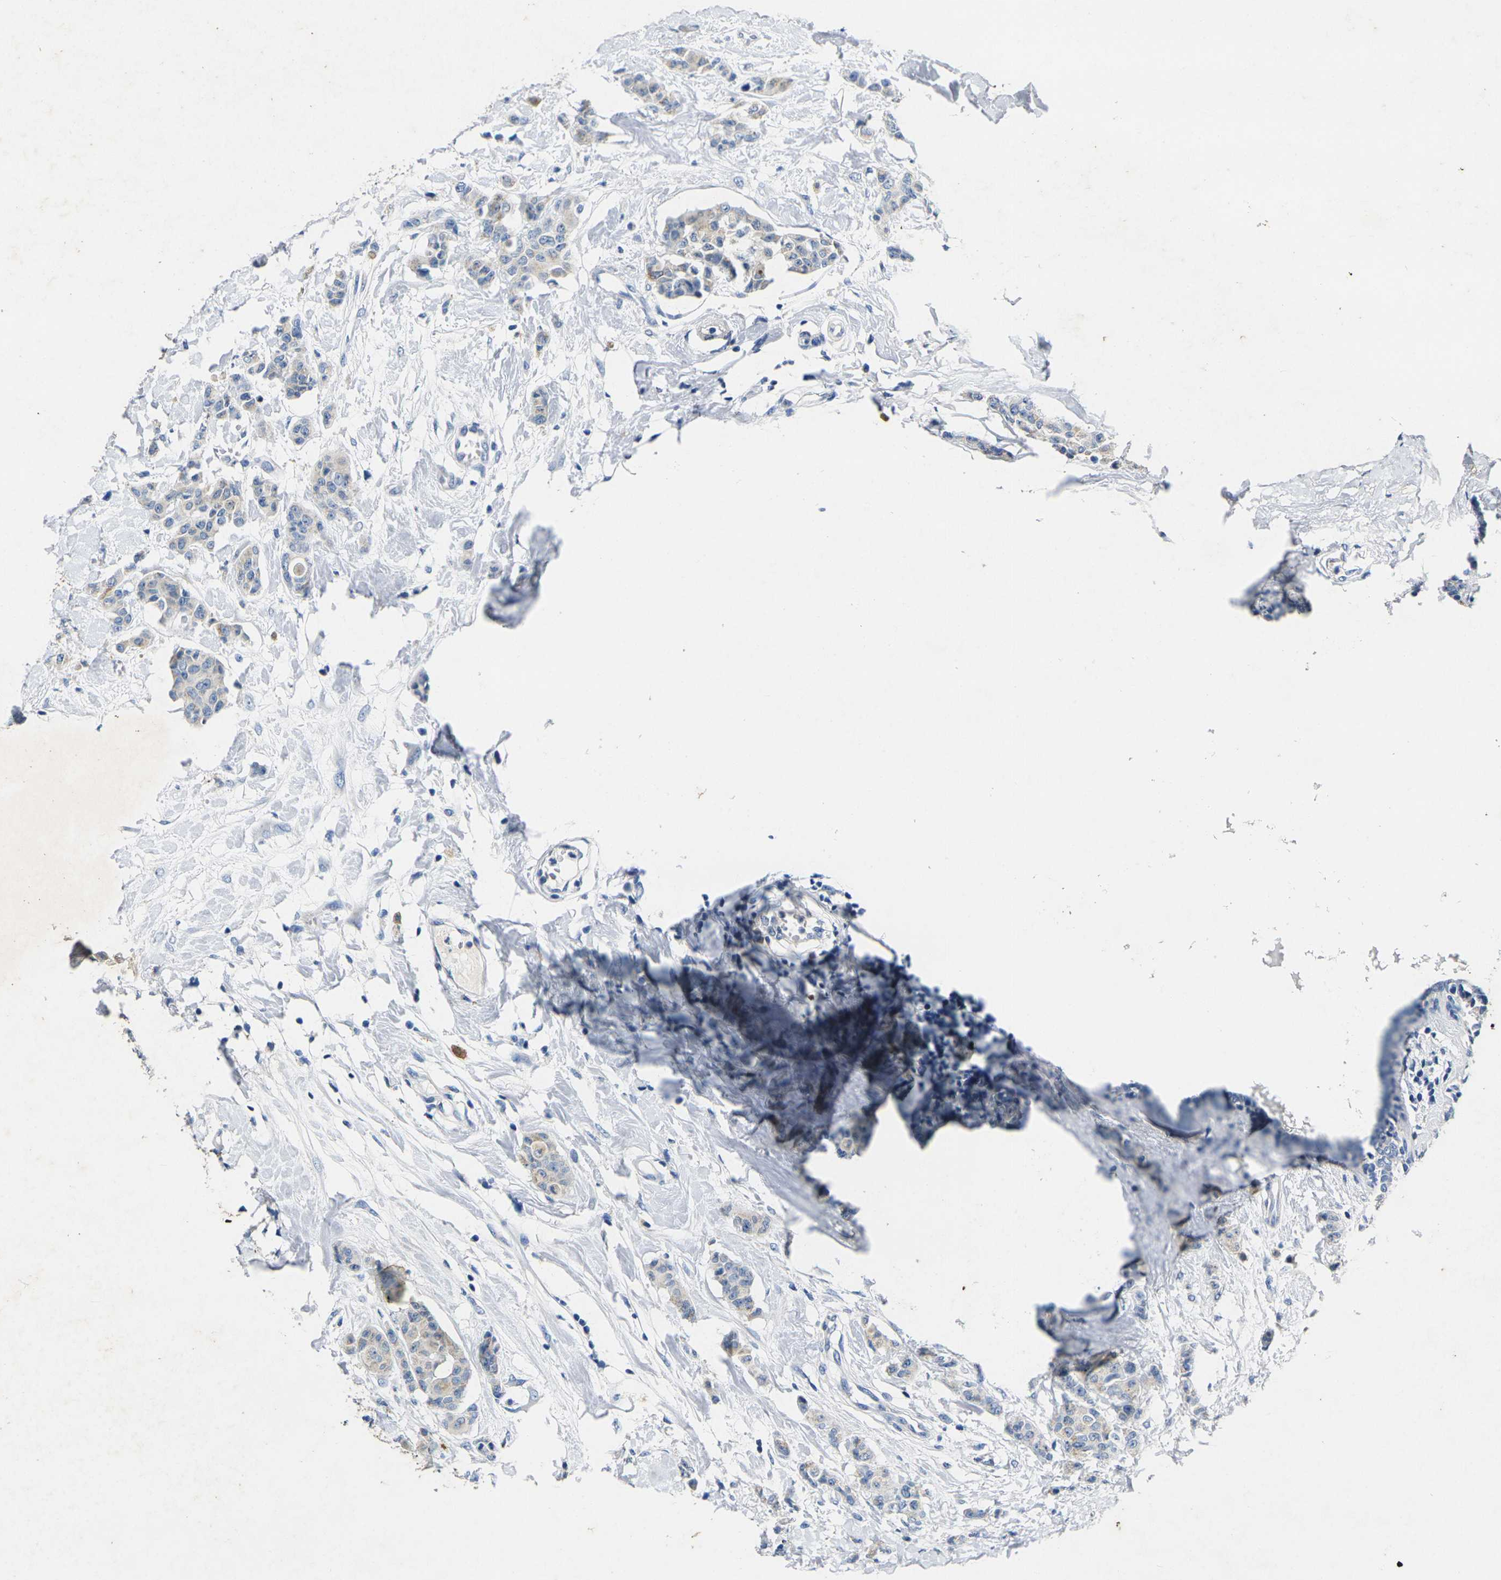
{"staining": {"intensity": "weak", "quantity": "25%-75%", "location": "cytoplasmic/membranous"}, "tissue": "breast cancer", "cell_type": "Tumor cells", "image_type": "cancer", "snomed": [{"axis": "morphology", "description": "Normal tissue, NOS"}, {"axis": "morphology", "description": "Duct carcinoma"}, {"axis": "topography", "description": "Breast"}], "caption": "High-power microscopy captured an IHC image of breast invasive ductal carcinoma, revealing weak cytoplasmic/membranous expression in about 25%-75% of tumor cells. The staining was performed using DAB (3,3'-diaminobenzidine) to visualize the protein expression in brown, while the nuclei were stained in blue with hematoxylin (Magnification: 20x).", "gene": "NOCT", "patient": {"sex": "female", "age": 40}}